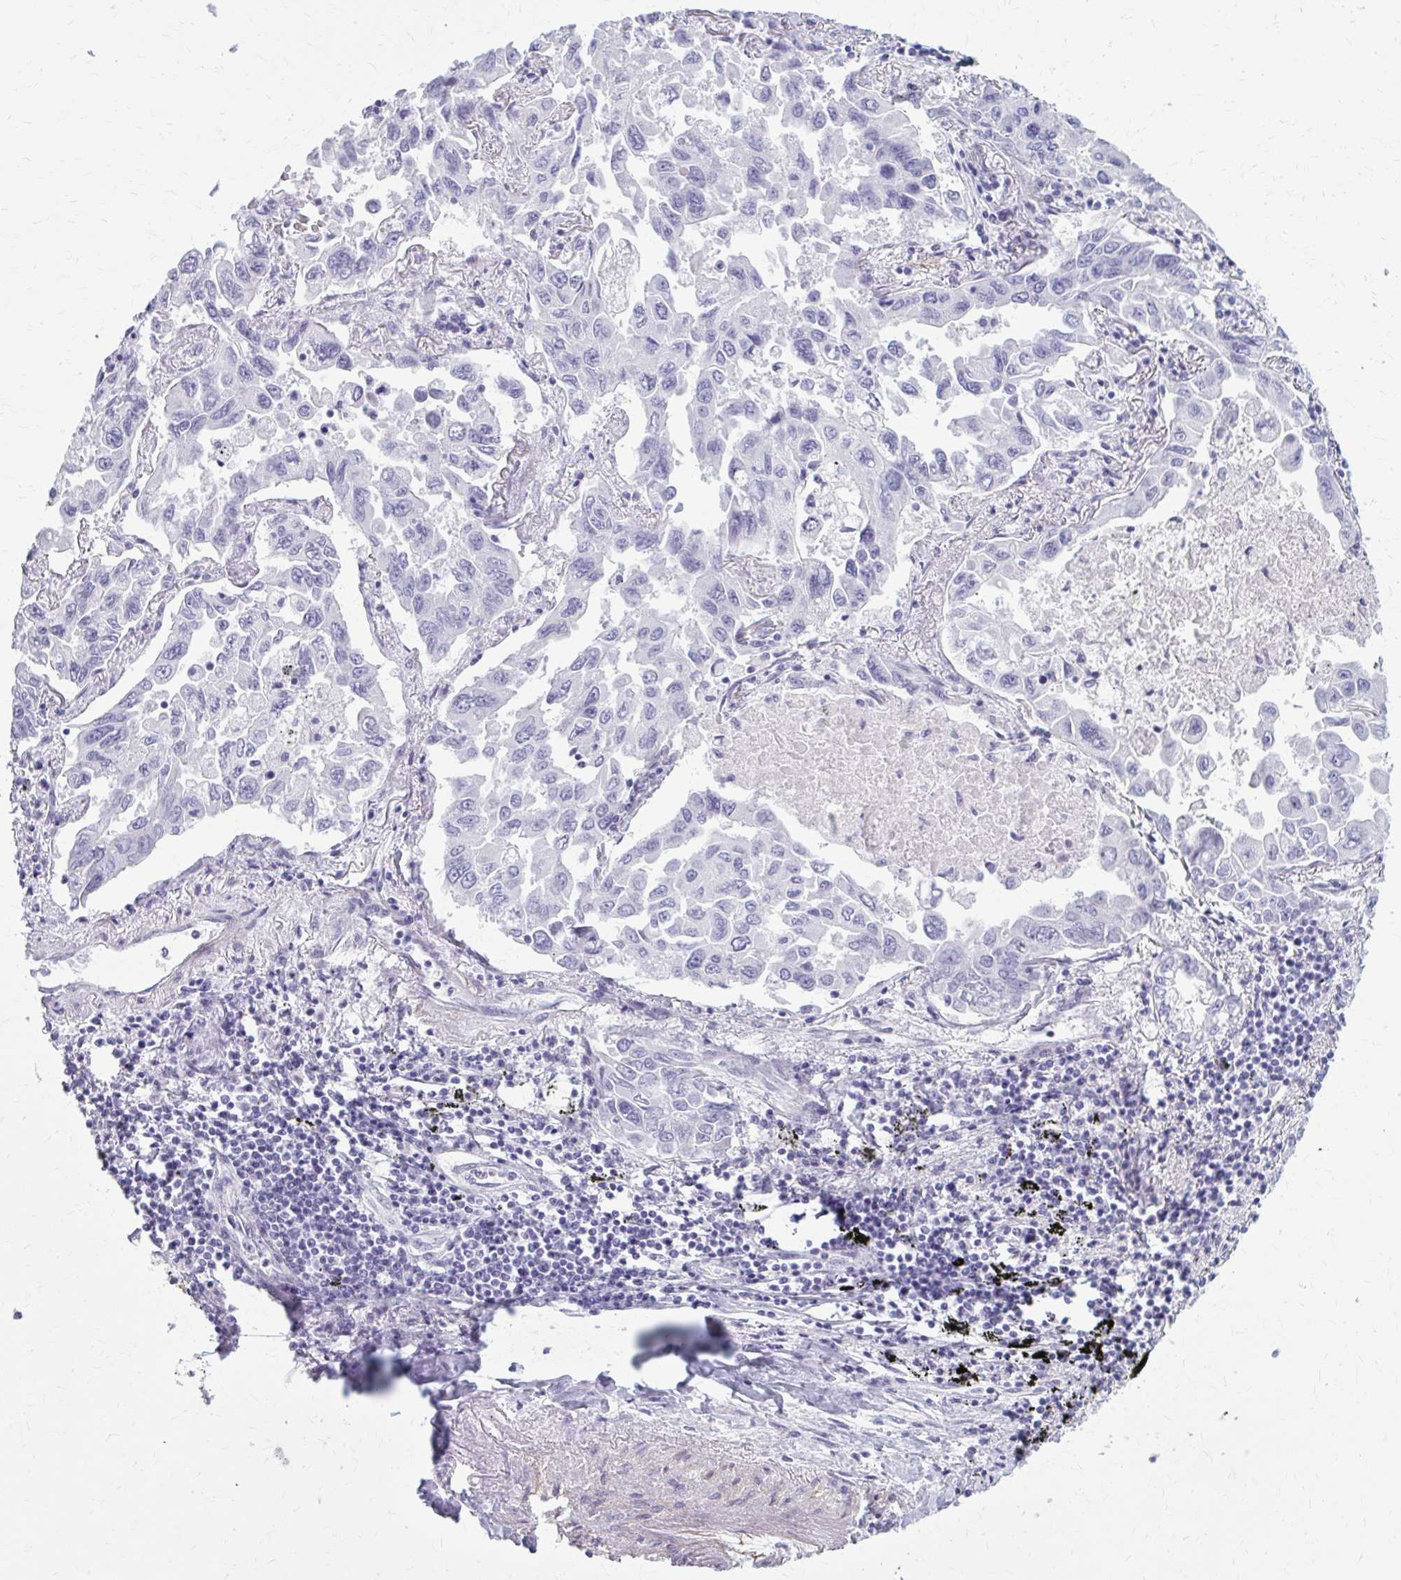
{"staining": {"intensity": "negative", "quantity": "none", "location": "none"}, "tissue": "lung cancer", "cell_type": "Tumor cells", "image_type": "cancer", "snomed": [{"axis": "morphology", "description": "Adenocarcinoma, NOS"}, {"axis": "topography", "description": "Lung"}], "caption": "High magnification brightfield microscopy of lung cancer (adenocarcinoma) stained with DAB (brown) and counterstained with hematoxylin (blue): tumor cells show no significant expression. (Brightfield microscopy of DAB (3,3'-diaminobenzidine) IHC at high magnification).", "gene": "CASQ2", "patient": {"sex": "male", "age": 64}}